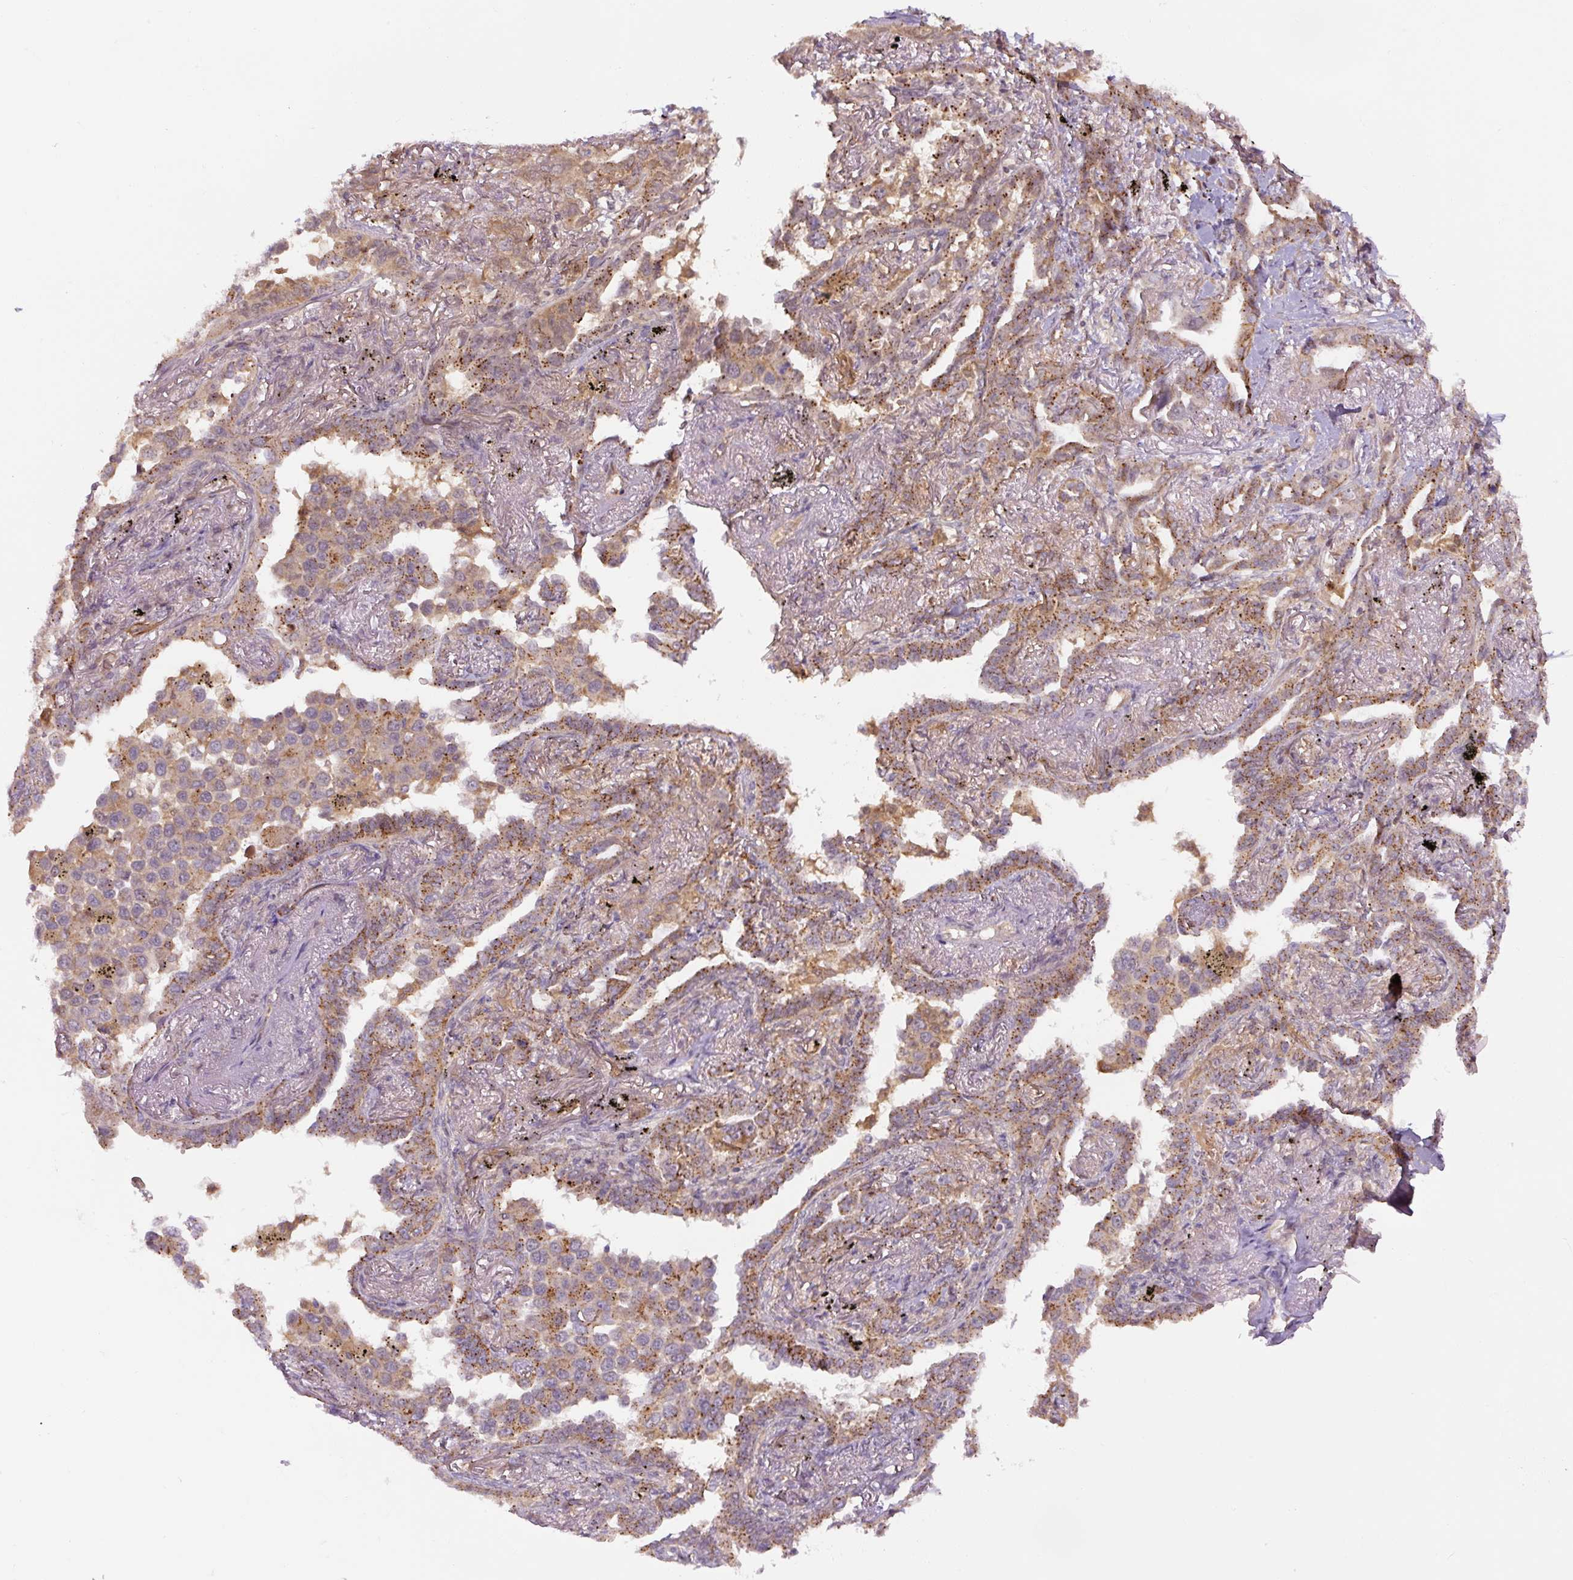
{"staining": {"intensity": "moderate", "quantity": ">75%", "location": "cytoplasmic/membranous"}, "tissue": "lung cancer", "cell_type": "Tumor cells", "image_type": "cancer", "snomed": [{"axis": "morphology", "description": "Adenocarcinoma, NOS"}, {"axis": "topography", "description": "Lung"}], "caption": "Moderate cytoplasmic/membranous protein positivity is identified in approximately >75% of tumor cells in adenocarcinoma (lung).", "gene": "ZSWIM7", "patient": {"sex": "male", "age": 67}}